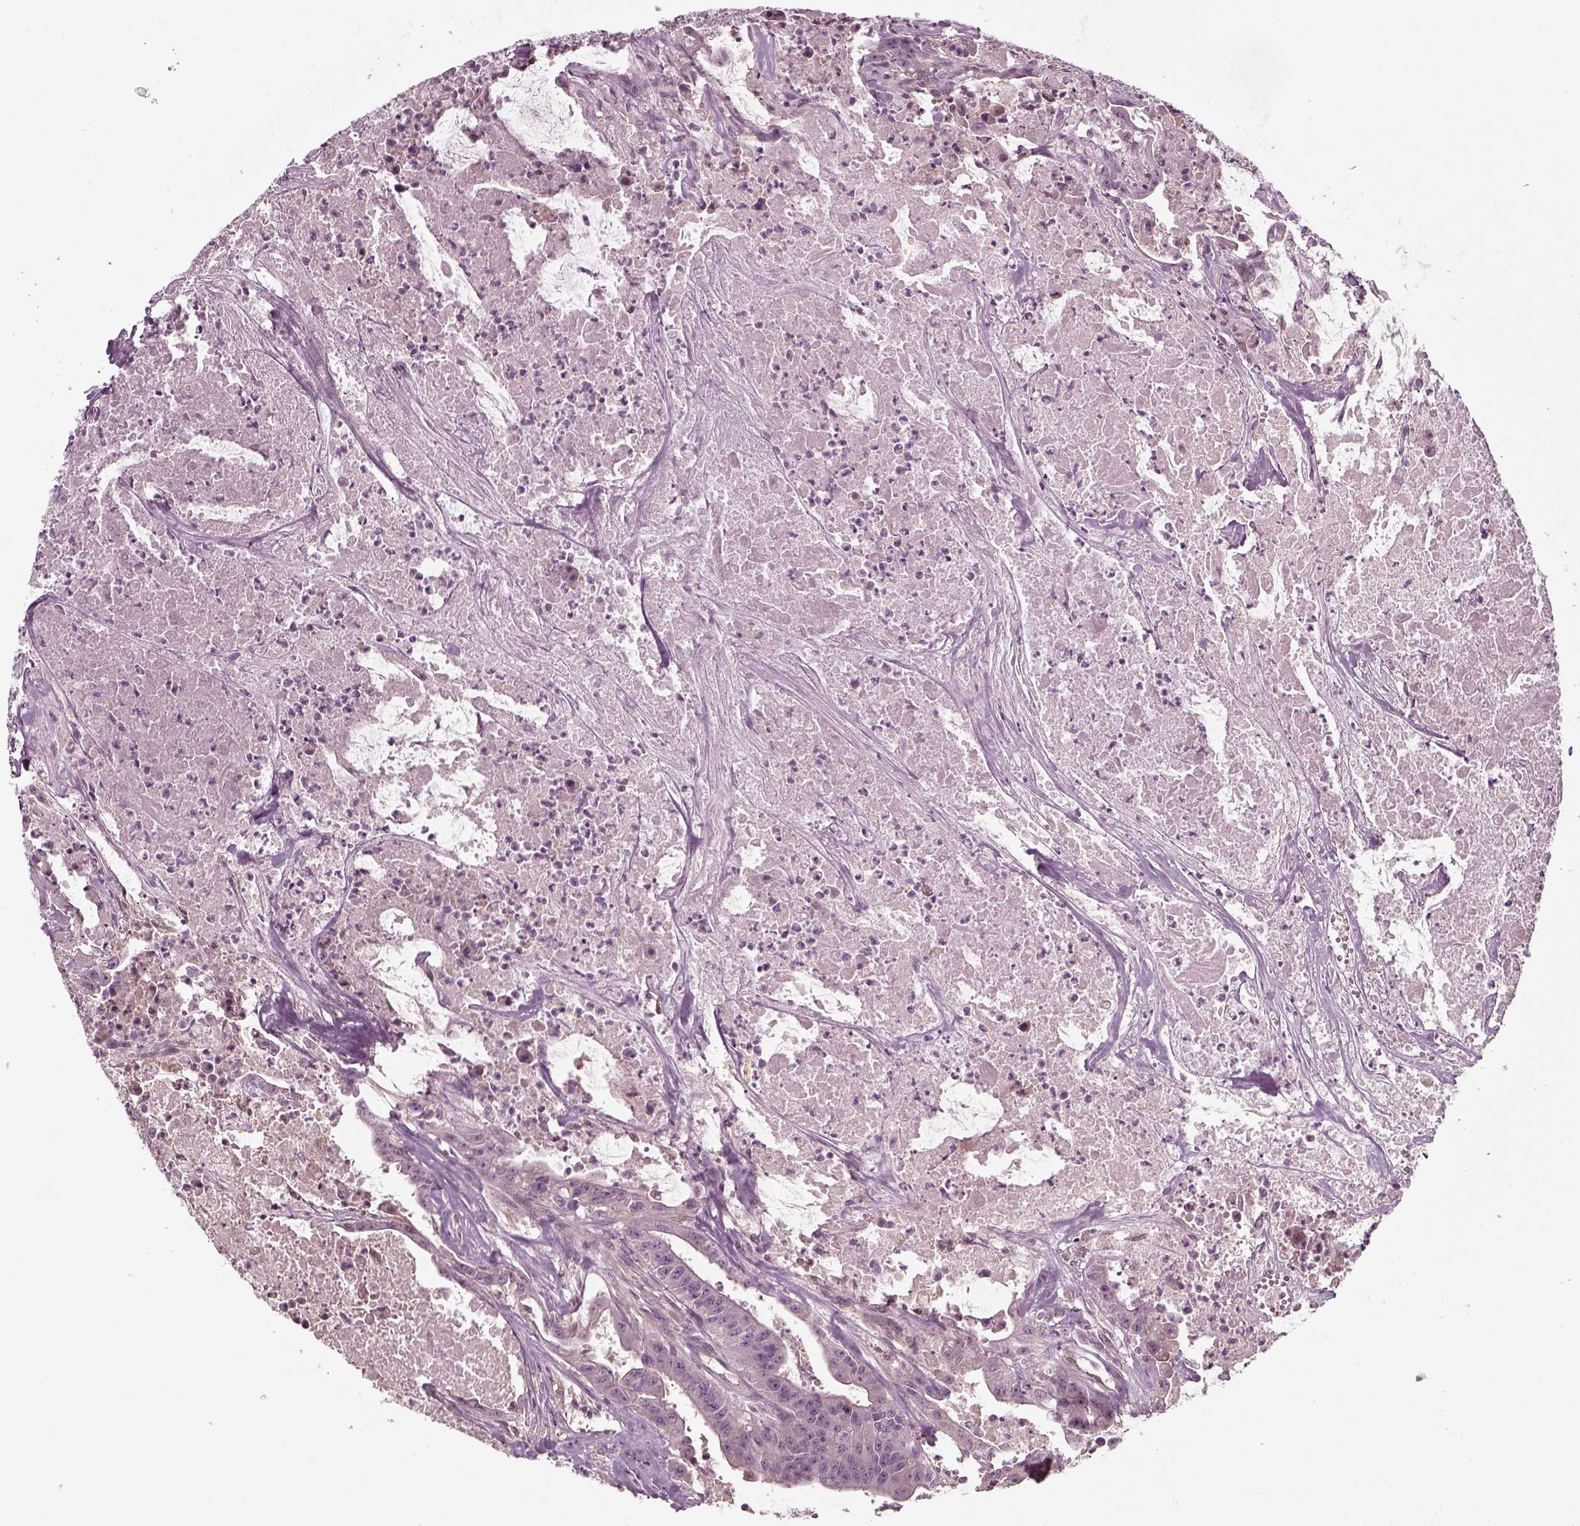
{"staining": {"intensity": "negative", "quantity": "none", "location": "none"}, "tissue": "colorectal cancer", "cell_type": "Tumor cells", "image_type": "cancer", "snomed": [{"axis": "morphology", "description": "Adenocarcinoma, NOS"}, {"axis": "topography", "description": "Colon"}], "caption": "An IHC histopathology image of adenocarcinoma (colorectal) is shown. There is no staining in tumor cells of adenocarcinoma (colorectal). (DAB (3,3'-diaminobenzidine) IHC visualized using brightfield microscopy, high magnification).", "gene": "LAMB2", "patient": {"sex": "male", "age": 33}}